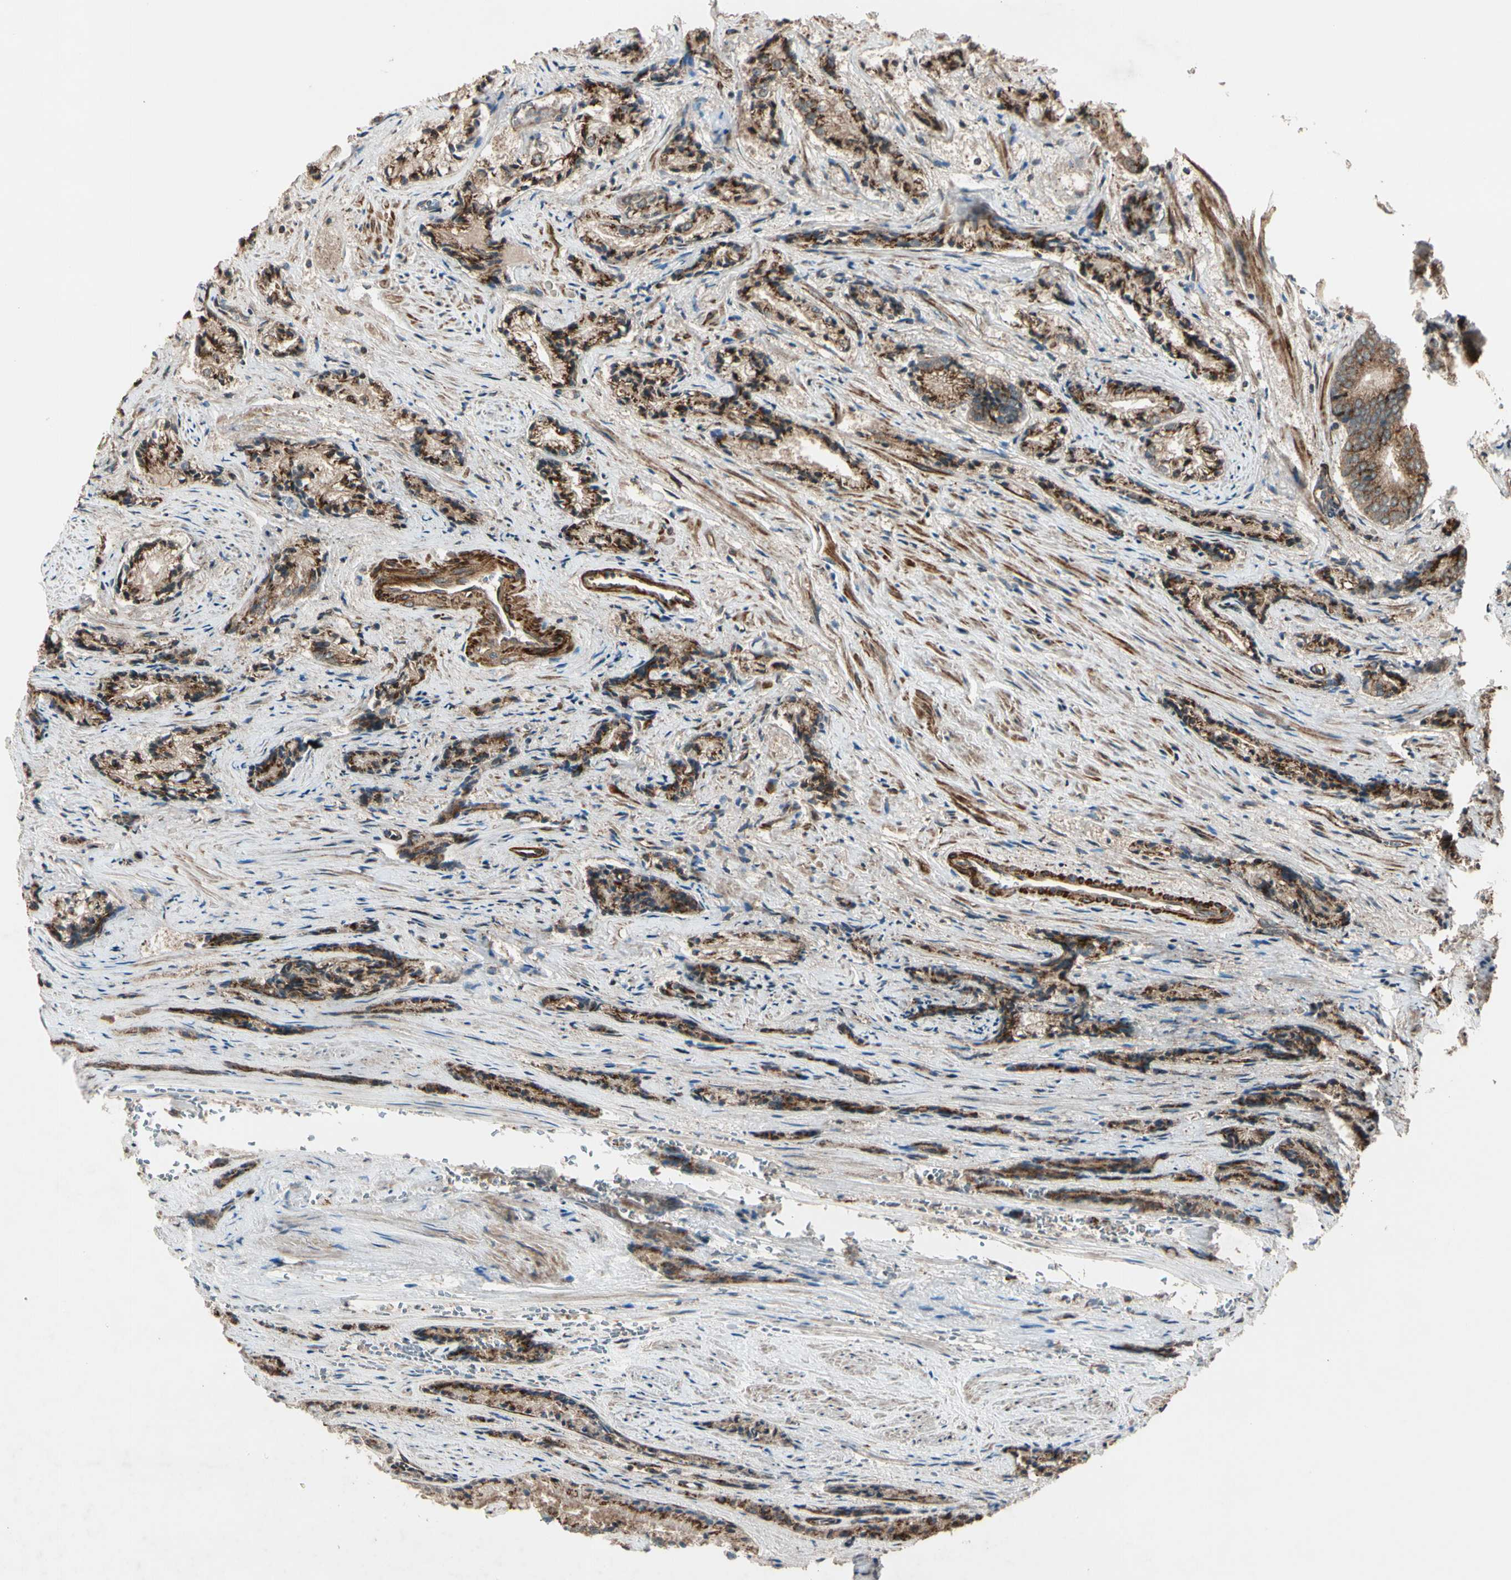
{"staining": {"intensity": "strong", "quantity": ">75%", "location": "cytoplasmic/membranous"}, "tissue": "prostate cancer", "cell_type": "Tumor cells", "image_type": "cancer", "snomed": [{"axis": "morphology", "description": "Adenocarcinoma, Low grade"}, {"axis": "topography", "description": "Prostate"}], "caption": "Strong cytoplasmic/membranous positivity for a protein is seen in approximately >75% of tumor cells of prostate cancer using IHC.", "gene": "GCK", "patient": {"sex": "male", "age": 60}}